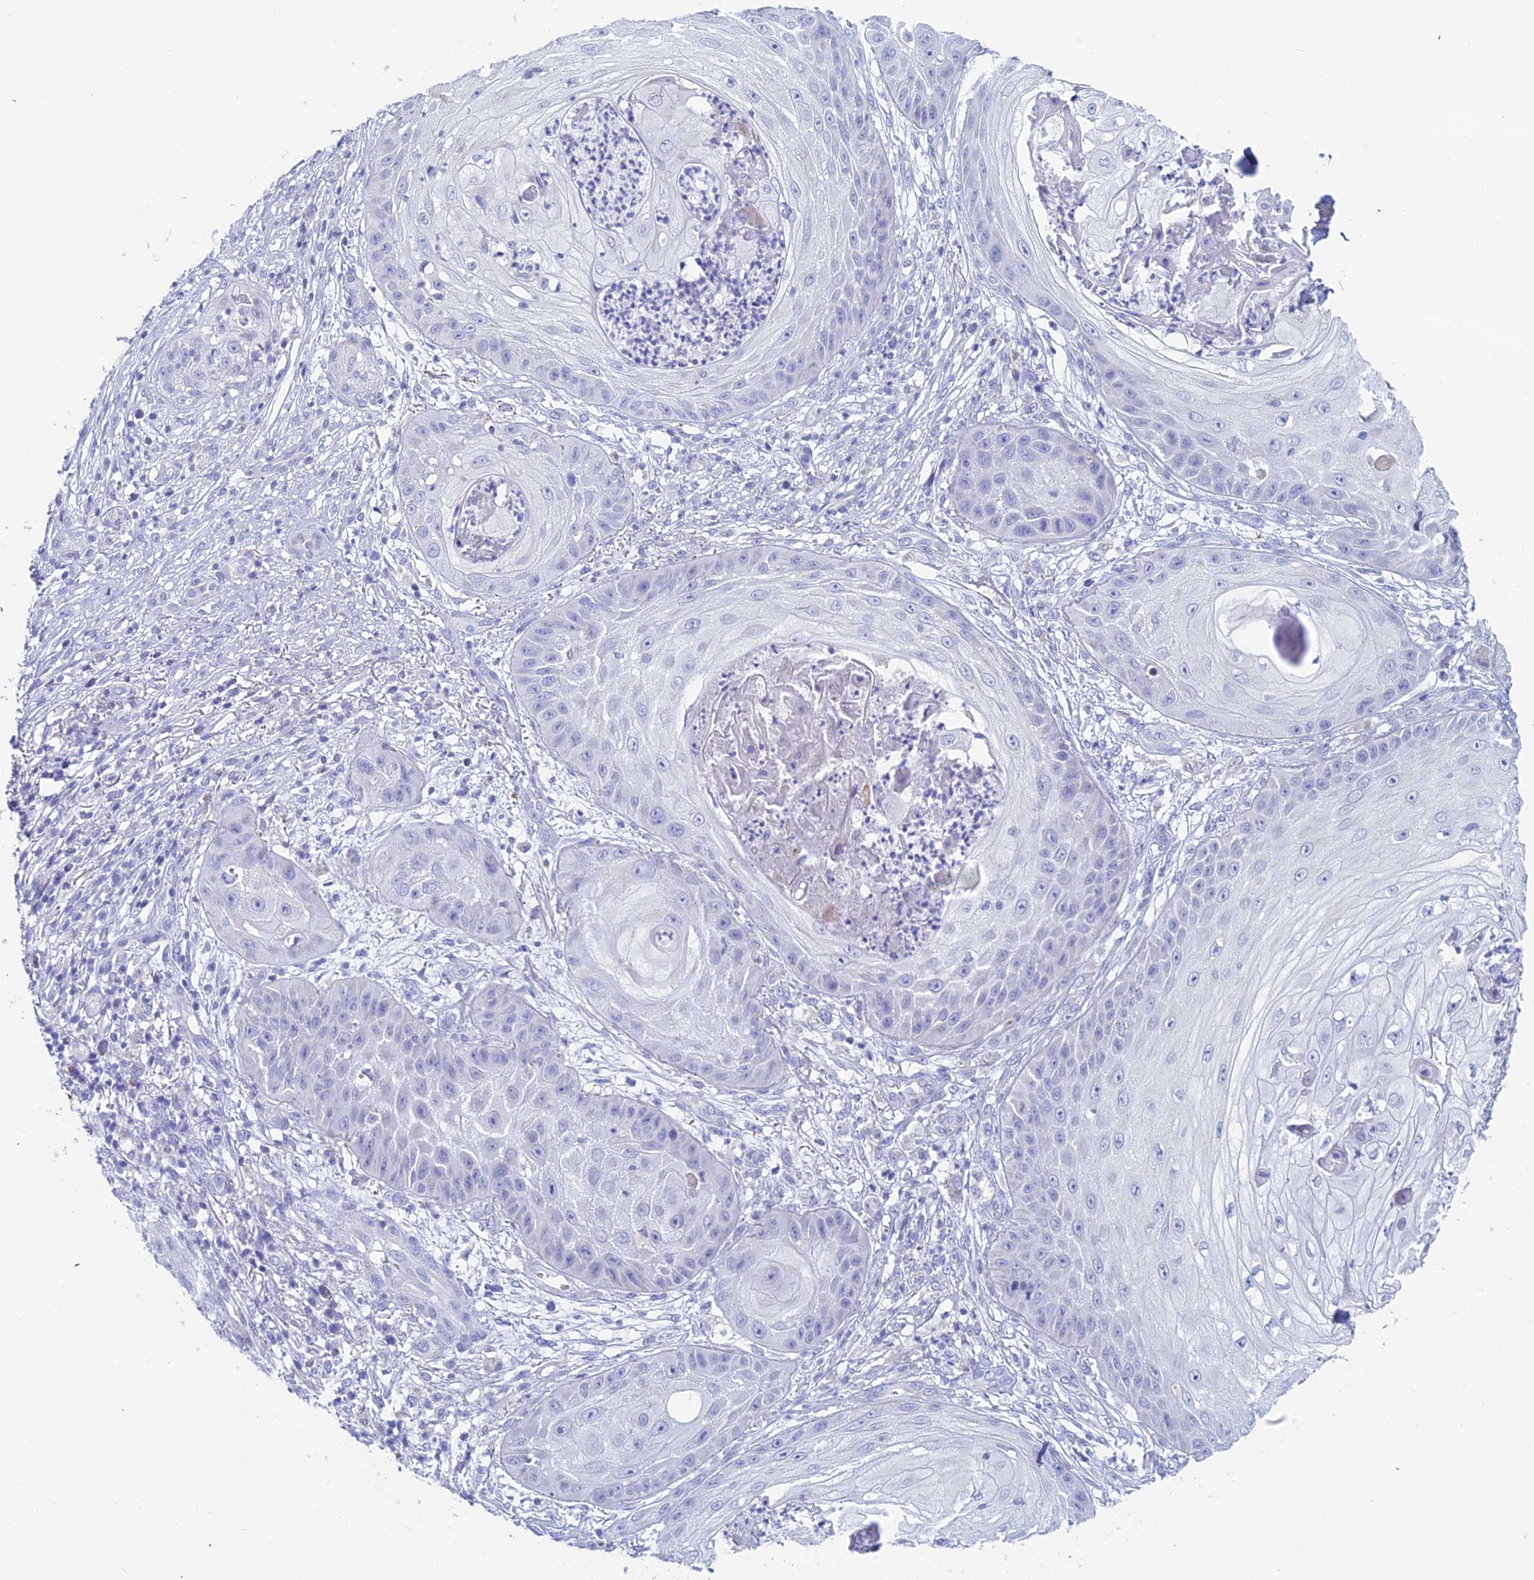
{"staining": {"intensity": "negative", "quantity": "none", "location": "none"}, "tissue": "skin cancer", "cell_type": "Tumor cells", "image_type": "cancer", "snomed": [{"axis": "morphology", "description": "Squamous cell carcinoma, NOS"}, {"axis": "topography", "description": "Skin"}], "caption": "Immunohistochemical staining of skin squamous cell carcinoma exhibits no significant positivity in tumor cells. Brightfield microscopy of immunohistochemistry stained with DAB (3,3'-diaminobenzidine) (brown) and hematoxylin (blue), captured at high magnification.", "gene": "ACSM1", "patient": {"sex": "male", "age": 70}}